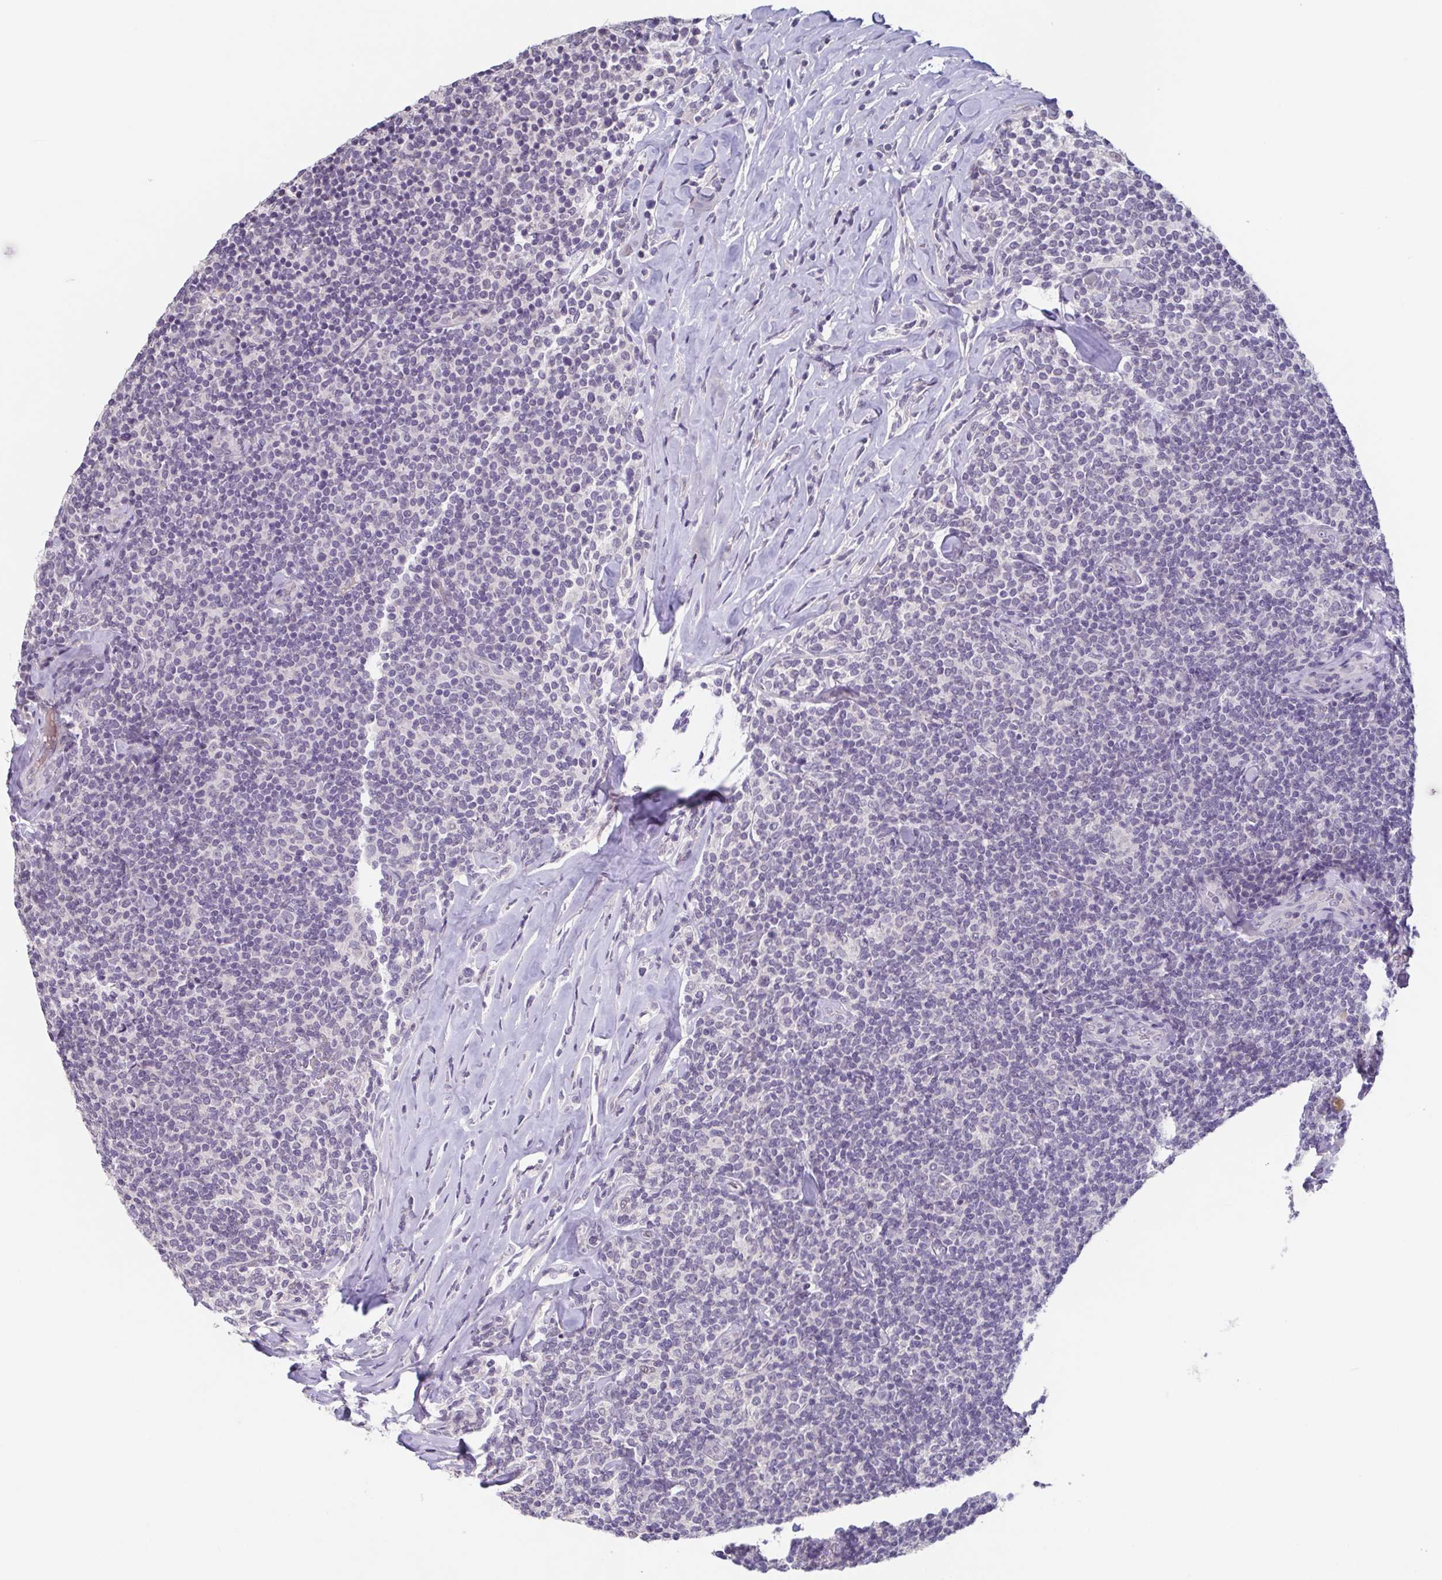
{"staining": {"intensity": "negative", "quantity": "none", "location": "none"}, "tissue": "lymphoma", "cell_type": "Tumor cells", "image_type": "cancer", "snomed": [{"axis": "morphology", "description": "Malignant lymphoma, non-Hodgkin's type, Low grade"}, {"axis": "topography", "description": "Lymph node"}], "caption": "Human malignant lymphoma, non-Hodgkin's type (low-grade) stained for a protein using immunohistochemistry shows no positivity in tumor cells.", "gene": "GHRL", "patient": {"sex": "female", "age": 56}}